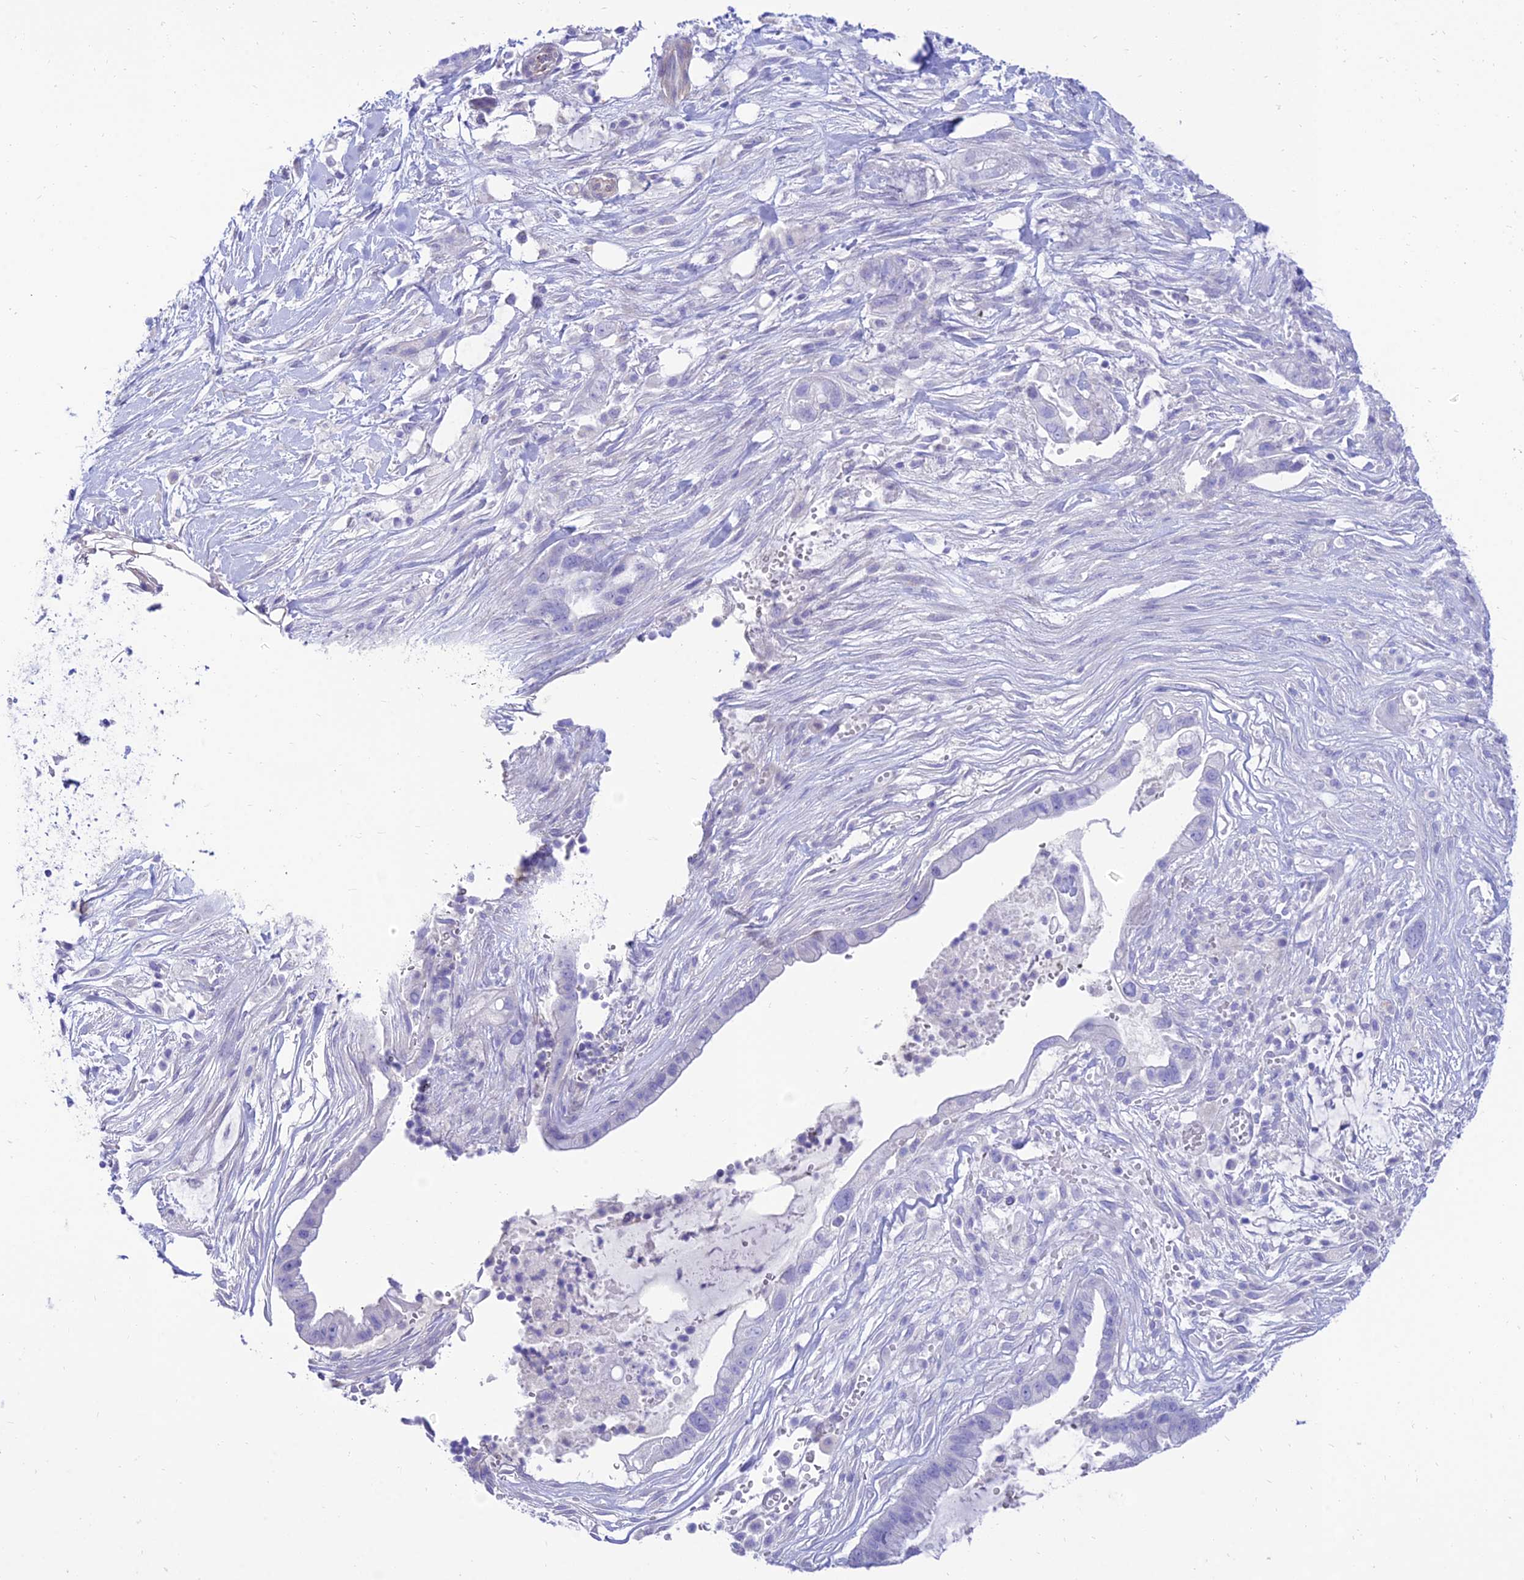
{"staining": {"intensity": "negative", "quantity": "none", "location": "none"}, "tissue": "pancreatic cancer", "cell_type": "Tumor cells", "image_type": "cancer", "snomed": [{"axis": "morphology", "description": "Adenocarcinoma, NOS"}, {"axis": "topography", "description": "Pancreas"}], "caption": "Tumor cells are negative for brown protein staining in pancreatic adenocarcinoma. Nuclei are stained in blue.", "gene": "TAC3", "patient": {"sex": "male", "age": 44}}